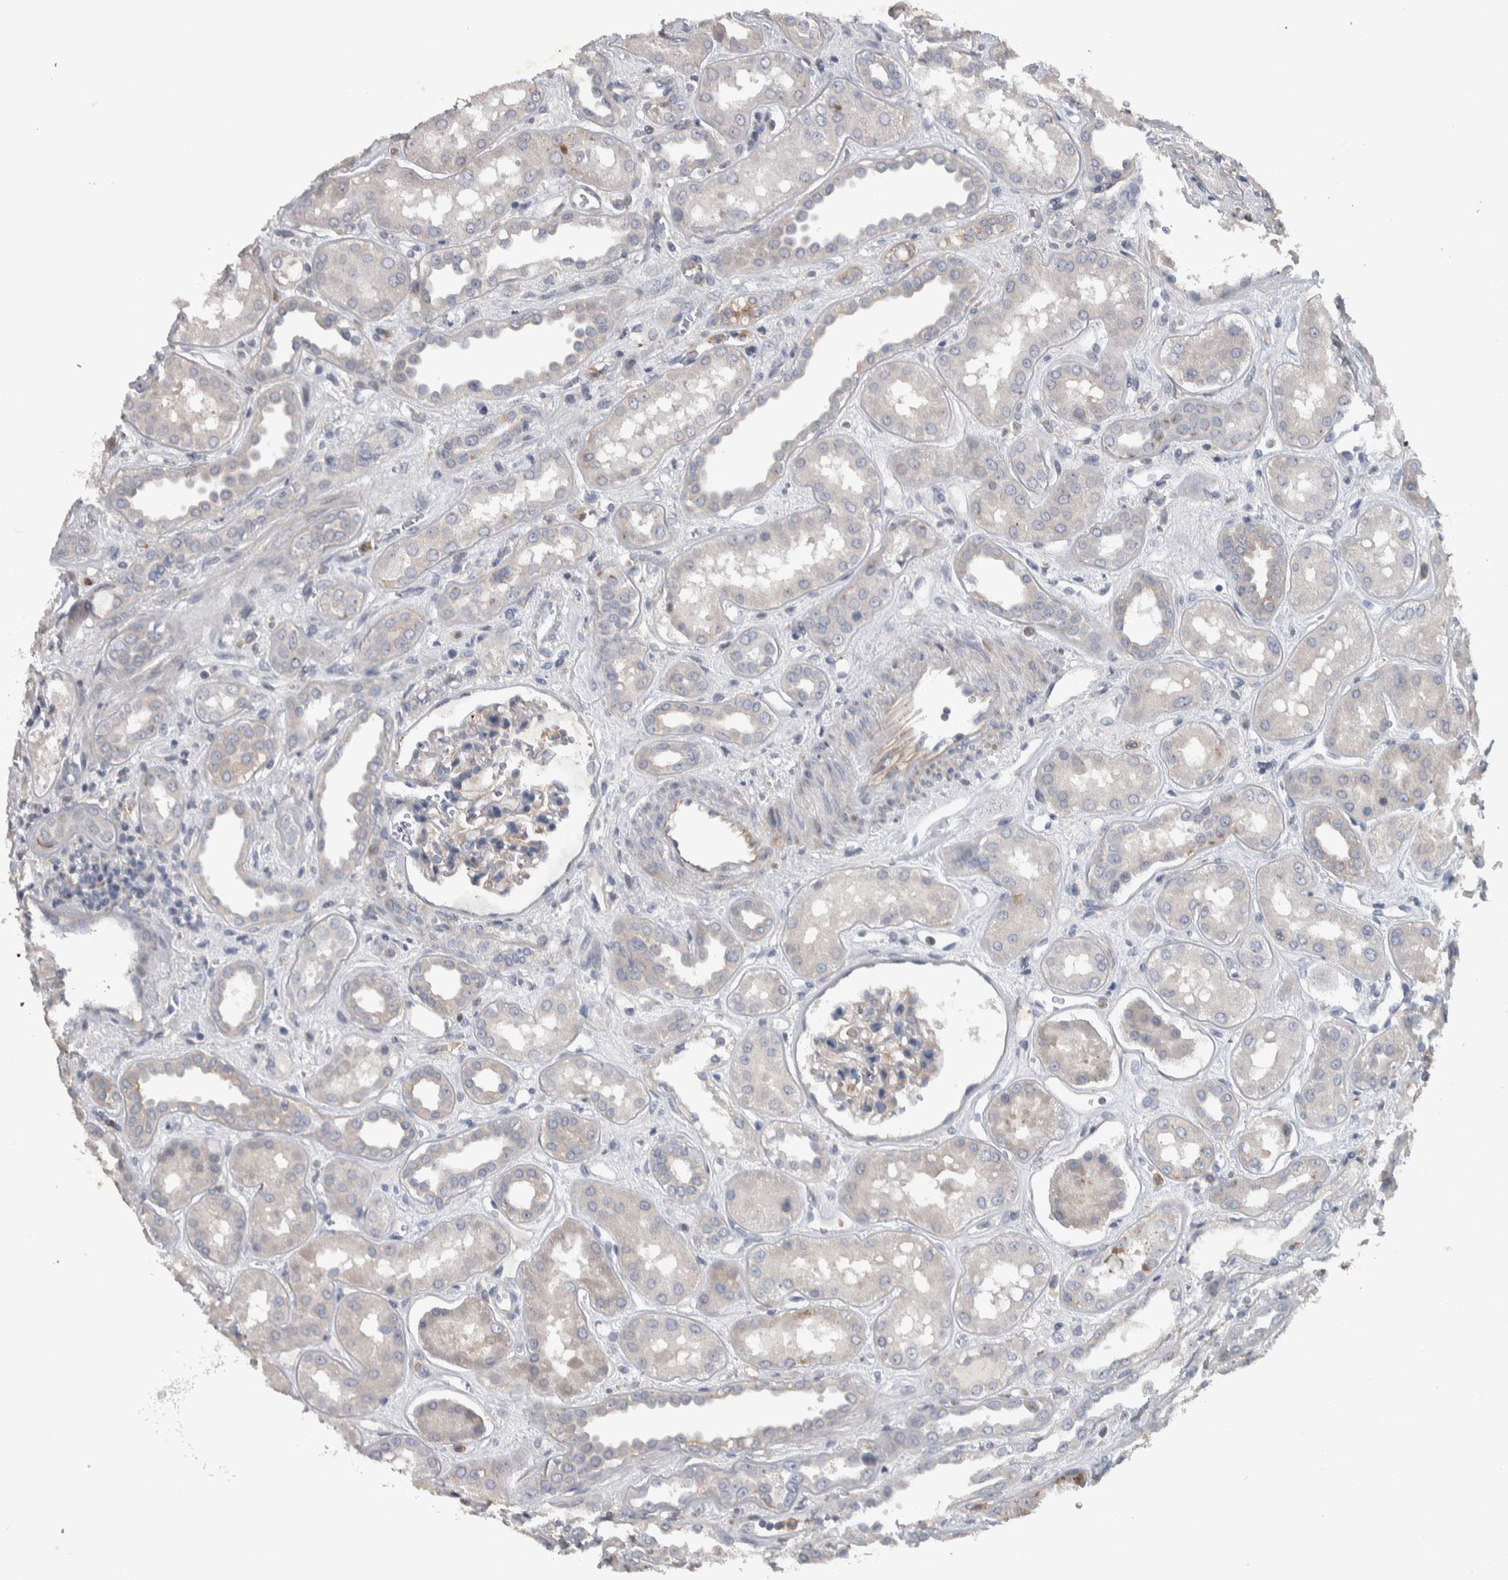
{"staining": {"intensity": "weak", "quantity": "<25%", "location": "cytoplasmic/membranous"}, "tissue": "kidney", "cell_type": "Cells in glomeruli", "image_type": "normal", "snomed": [{"axis": "morphology", "description": "Normal tissue, NOS"}, {"axis": "topography", "description": "Kidney"}], "caption": "This is a histopathology image of IHC staining of benign kidney, which shows no positivity in cells in glomeruli.", "gene": "NT5C2", "patient": {"sex": "male", "age": 59}}